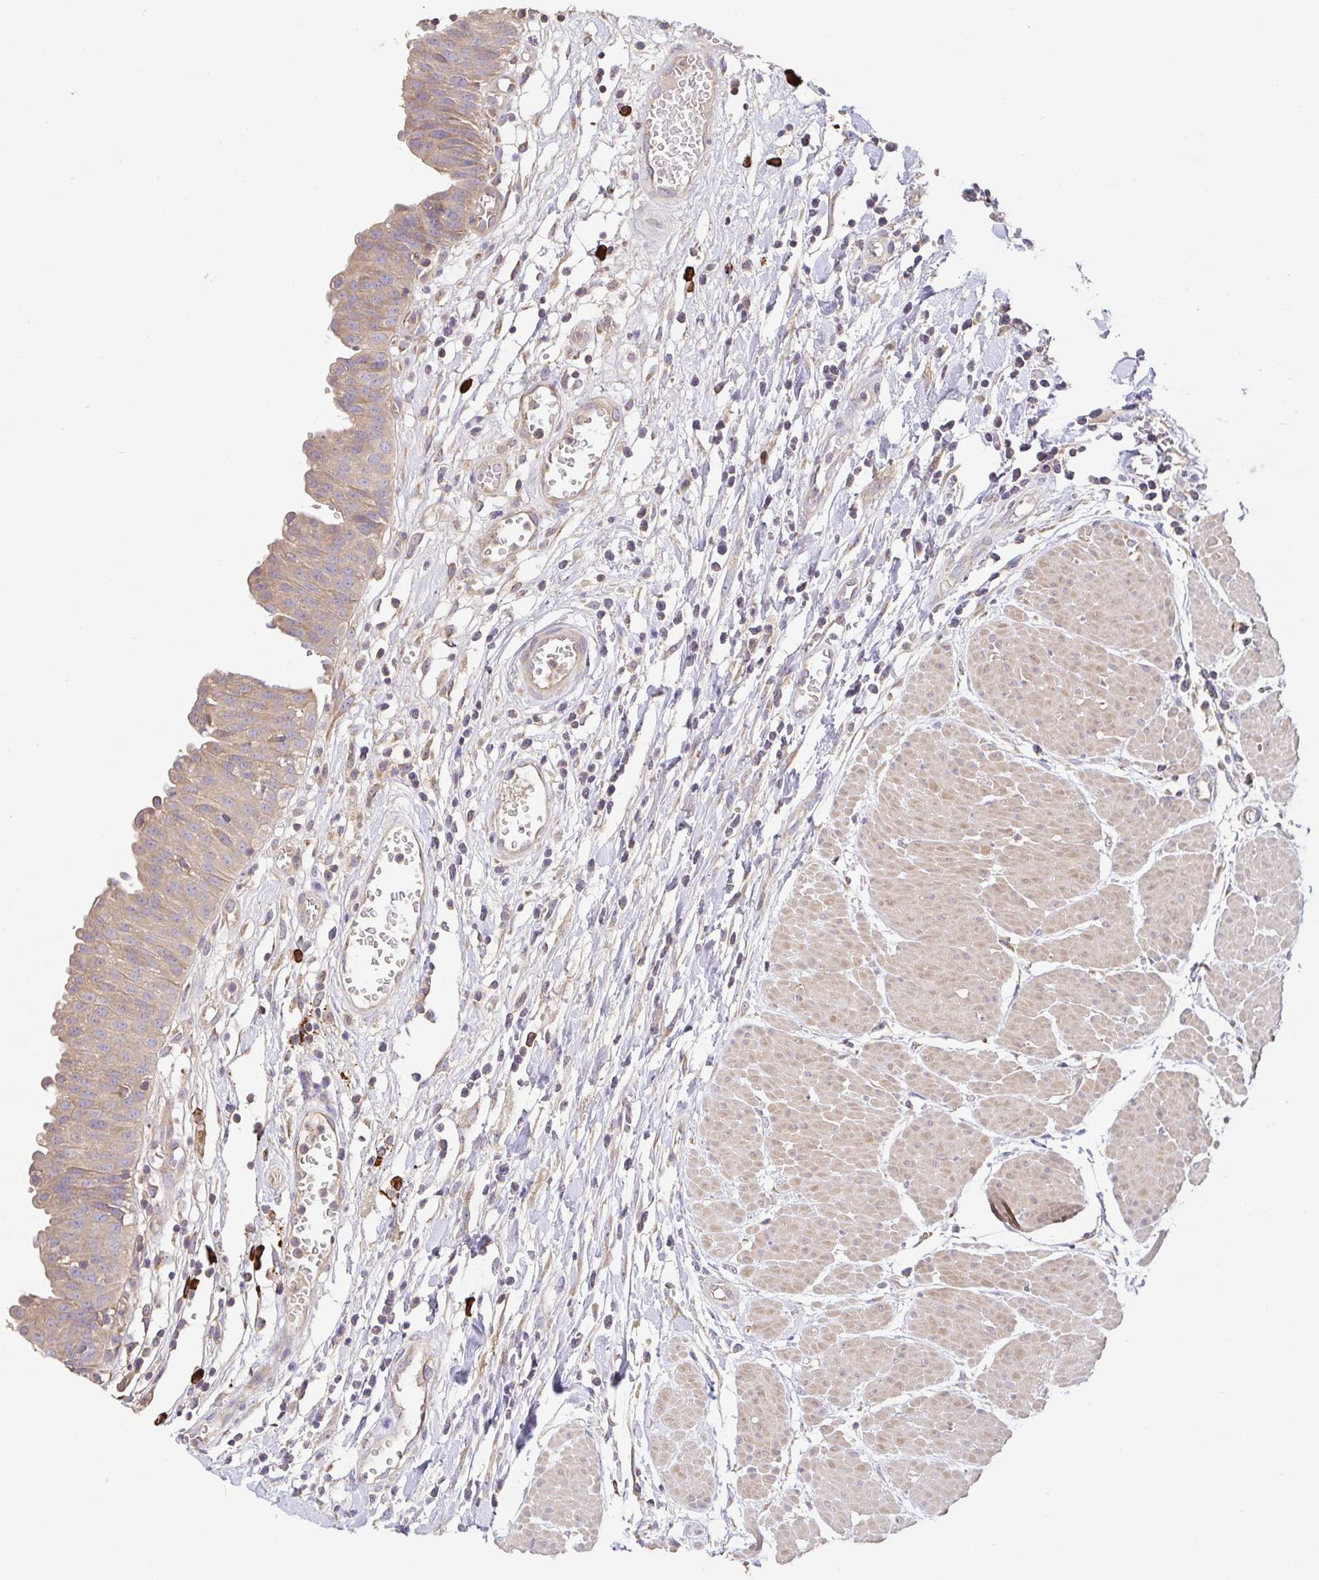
{"staining": {"intensity": "weak", "quantity": ">75%", "location": "cytoplasmic/membranous"}, "tissue": "urinary bladder", "cell_type": "Urothelial cells", "image_type": "normal", "snomed": [{"axis": "morphology", "description": "Normal tissue, NOS"}, {"axis": "topography", "description": "Urinary bladder"}], "caption": "DAB immunohistochemical staining of normal human urinary bladder shows weak cytoplasmic/membranous protein positivity in approximately >75% of urothelial cells. (DAB IHC with brightfield microscopy, high magnification).", "gene": "HAGH", "patient": {"sex": "male", "age": 64}}